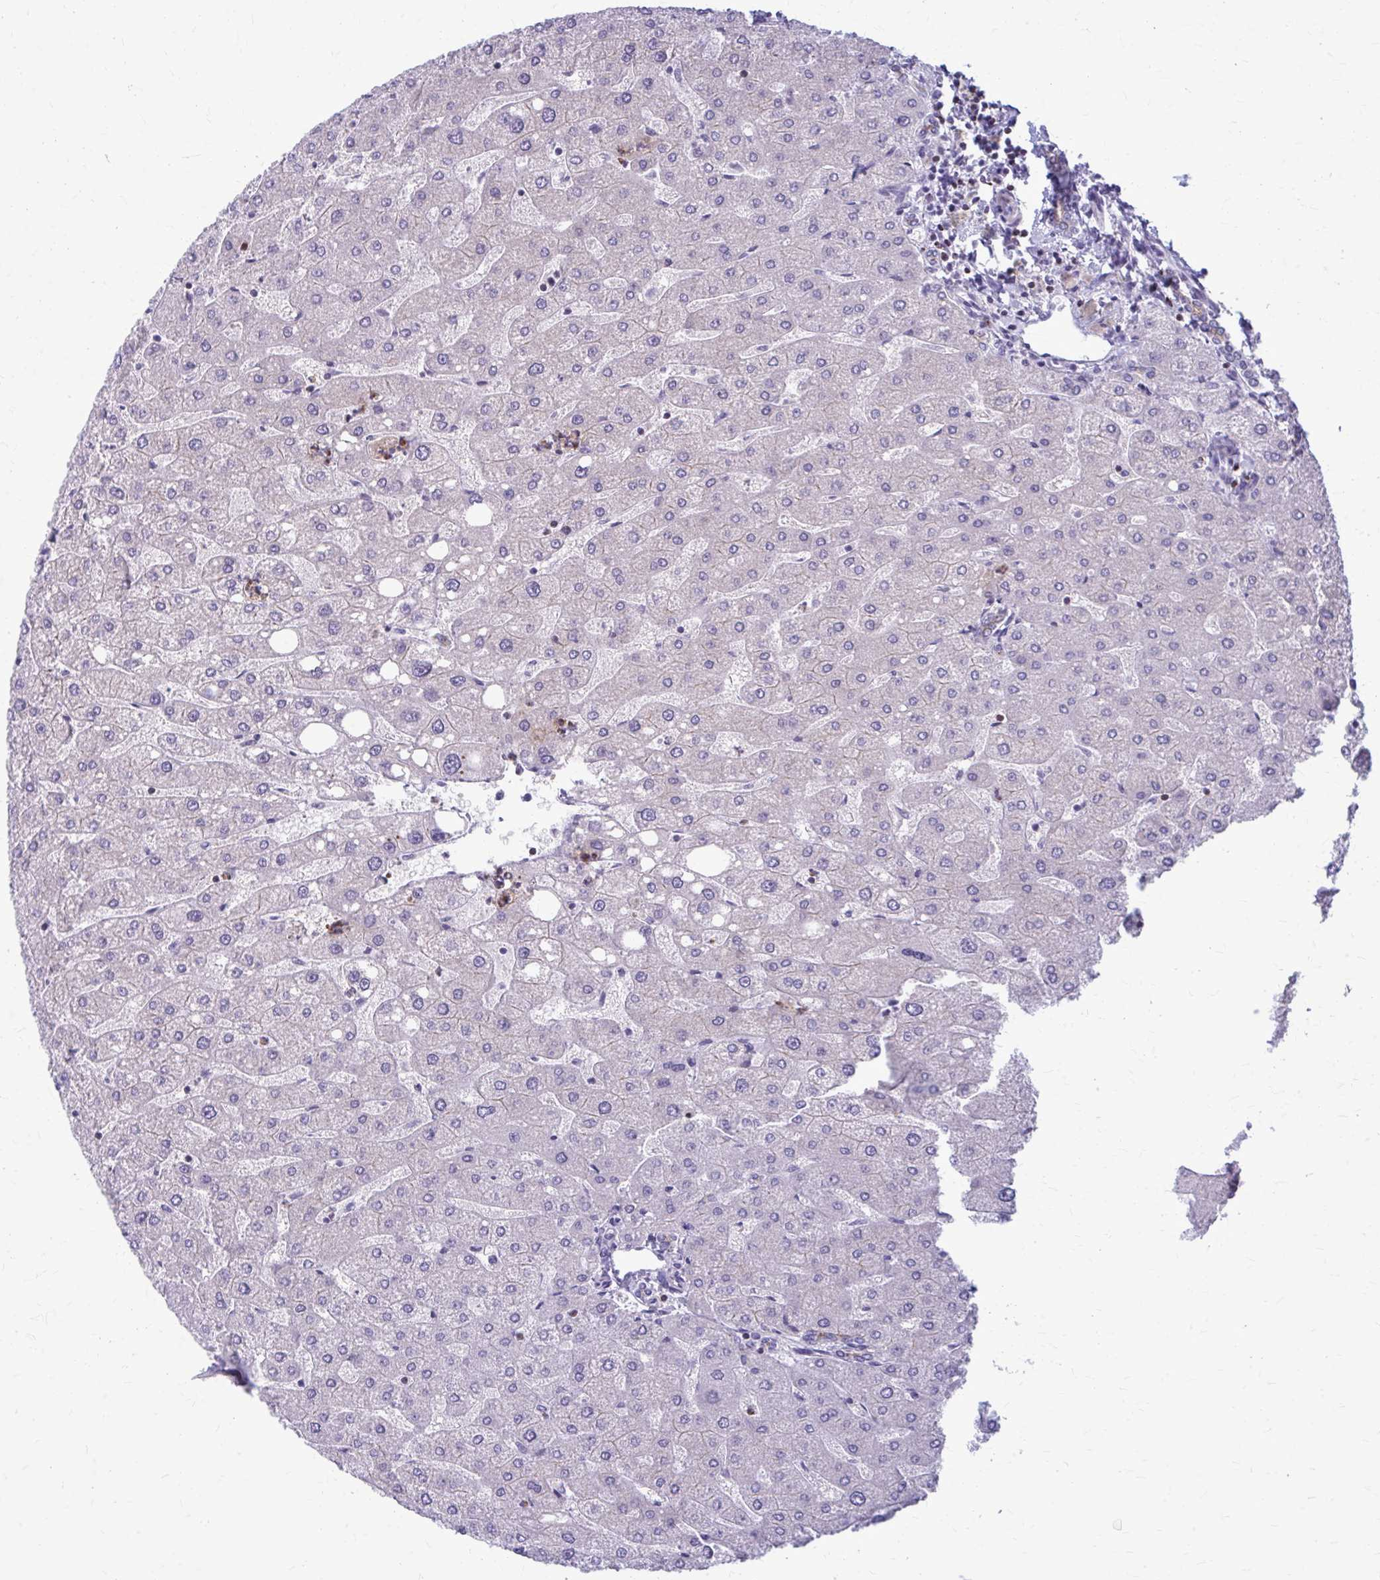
{"staining": {"intensity": "weak", "quantity": "<25%", "location": "cytoplasmic/membranous"}, "tissue": "liver", "cell_type": "Cholangiocytes", "image_type": "normal", "snomed": [{"axis": "morphology", "description": "Normal tissue, NOS"}, {"axis": "topography", "description": "Liver"}], "caption": "High magnification brightfield microscopy of unremarkable liver stained with DAB (3,3'-diaminobenzidine) (brown) and counterstained with hematoxylin (blue): cholangiocytes show no significant expression. The staining is performed using DAB brown chromogen with nuclei counter-stained in using hematoxylin.", "gene": "PEDS1", "patient": {"sex": "male", "age": 67}}